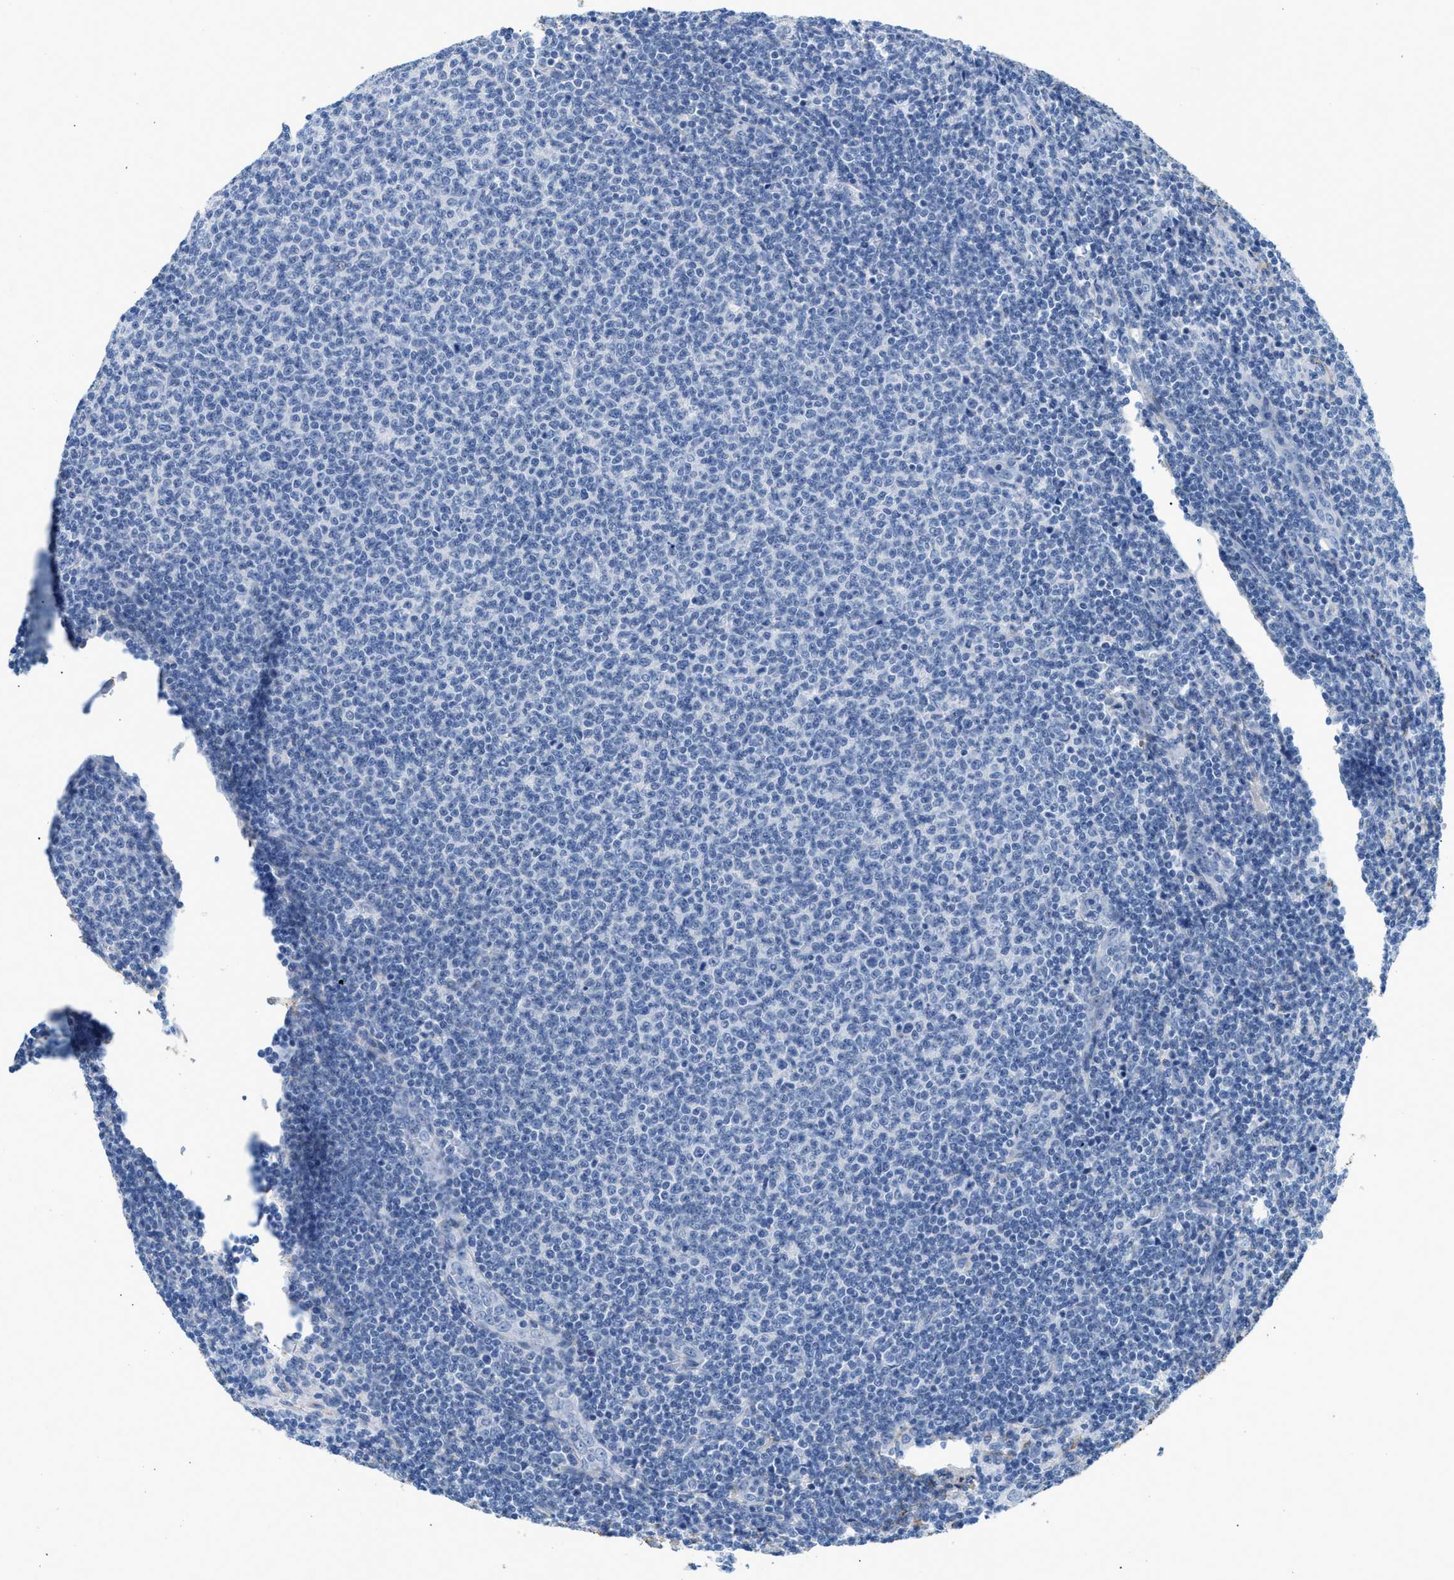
{"staining": {"intensity": "negative", "quantity": "none", "location": "none"}, "tissue": "lymphoma", "cell_type": "Tumor cells", "image_type": "cancer", "snomed": [{"axis": "morphology", "description": "Malignant lymphoma, non-Hodgkin's type, Low grade"}, {"axis": "topography", "description": "Lymph node"}], "caption": "Lymphoma was stained to show a protein in brown. There is no significant staining in tumor cells.", "gene": "TNR", "patient": {"sex": "male", "age": 66}}